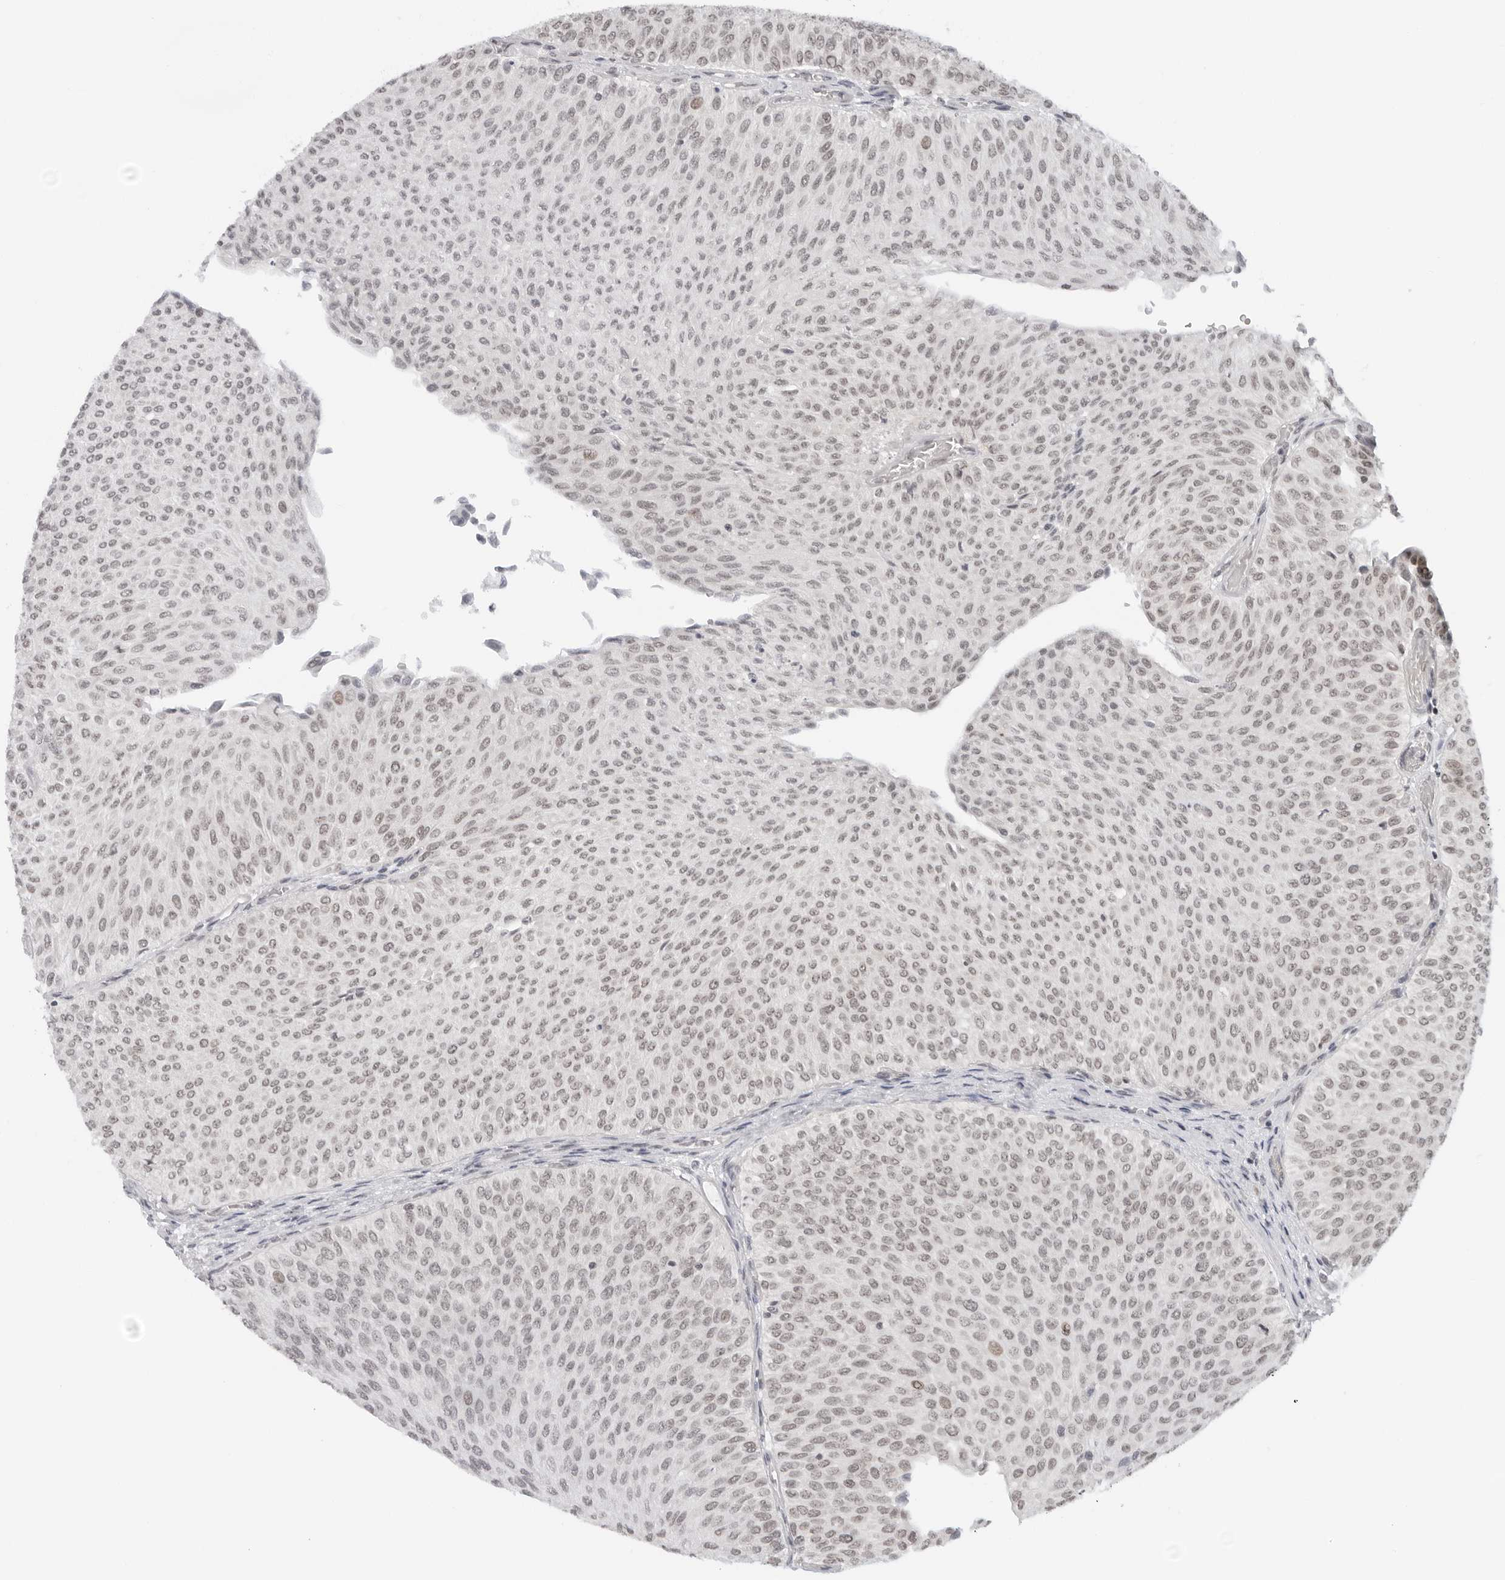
{"staining": {"intensity": "weak", "quantity": "<25%", "location": "nuclear"}, "tissue": "urothelial cancer", "cell_type": "Tumor cells", "image_type": "cancer", "snomed": [{"axis": "morphology", "description": "Urothelial carcinoma, Low grade"}, {"axis": "topography", "description": "Urinary bladder"}], "caption": "IHC of urothelial carcinoma (low-grade) demonstrates no positivity in tumor cells. The staining is performed using DAB (3,3'-diaminobenzidine) brown chromogen with nuclei counter-stained in using hematoxylin.", "gene": "TOX4", "patient": {"sex": "male", "age": 78}}